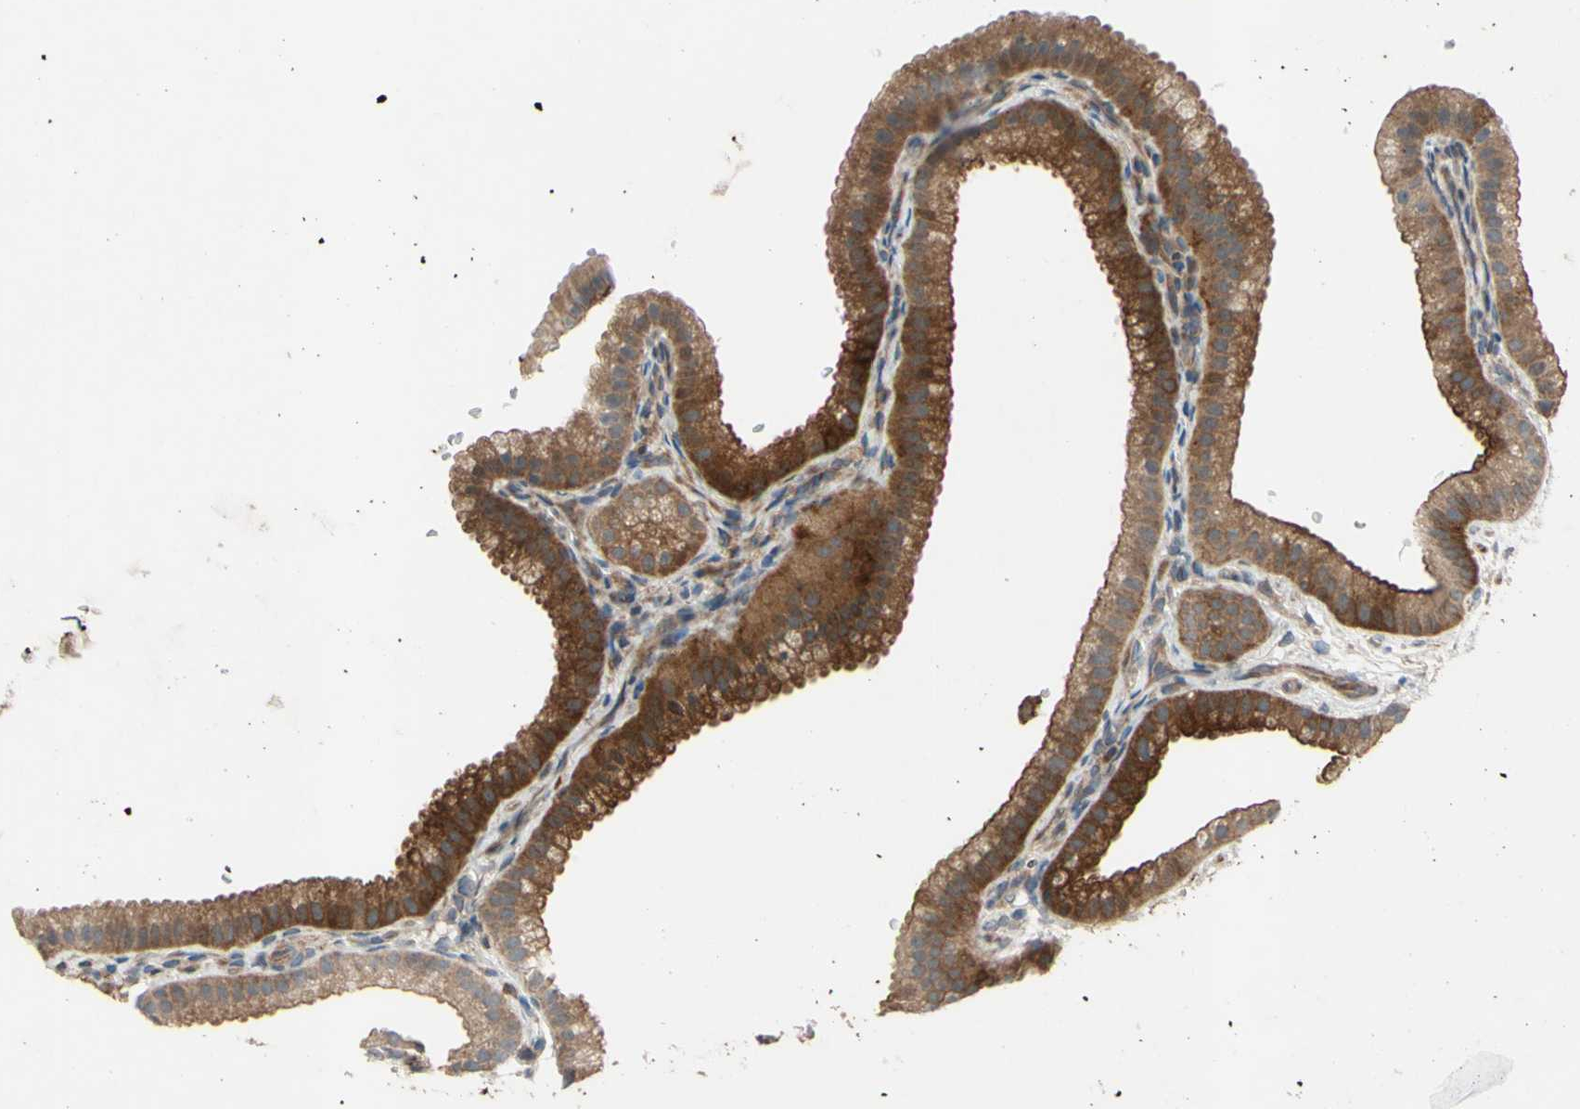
{"staining": {"intensity": "strong", "quantity": ">75%", "location": "cytoplasmic/membranous"}, "tissue": "gallbladder", "cell_type": "Glandular cells", "image_type": "normal", "snomed": [{"axis": "morphology", "description": "Normal tissue, NOS"}, {"axis": "topography", "description": "Gallbladder"}], "caption": "The image demonstrates immunohistochemical staining of benign gallbladder. There is strong cytoplasmic/membranous expression is appreciated in approximately >75% of glandular cells.", "gene": "SHROOM4", "patient": {"sex": "female", "age": 64}}